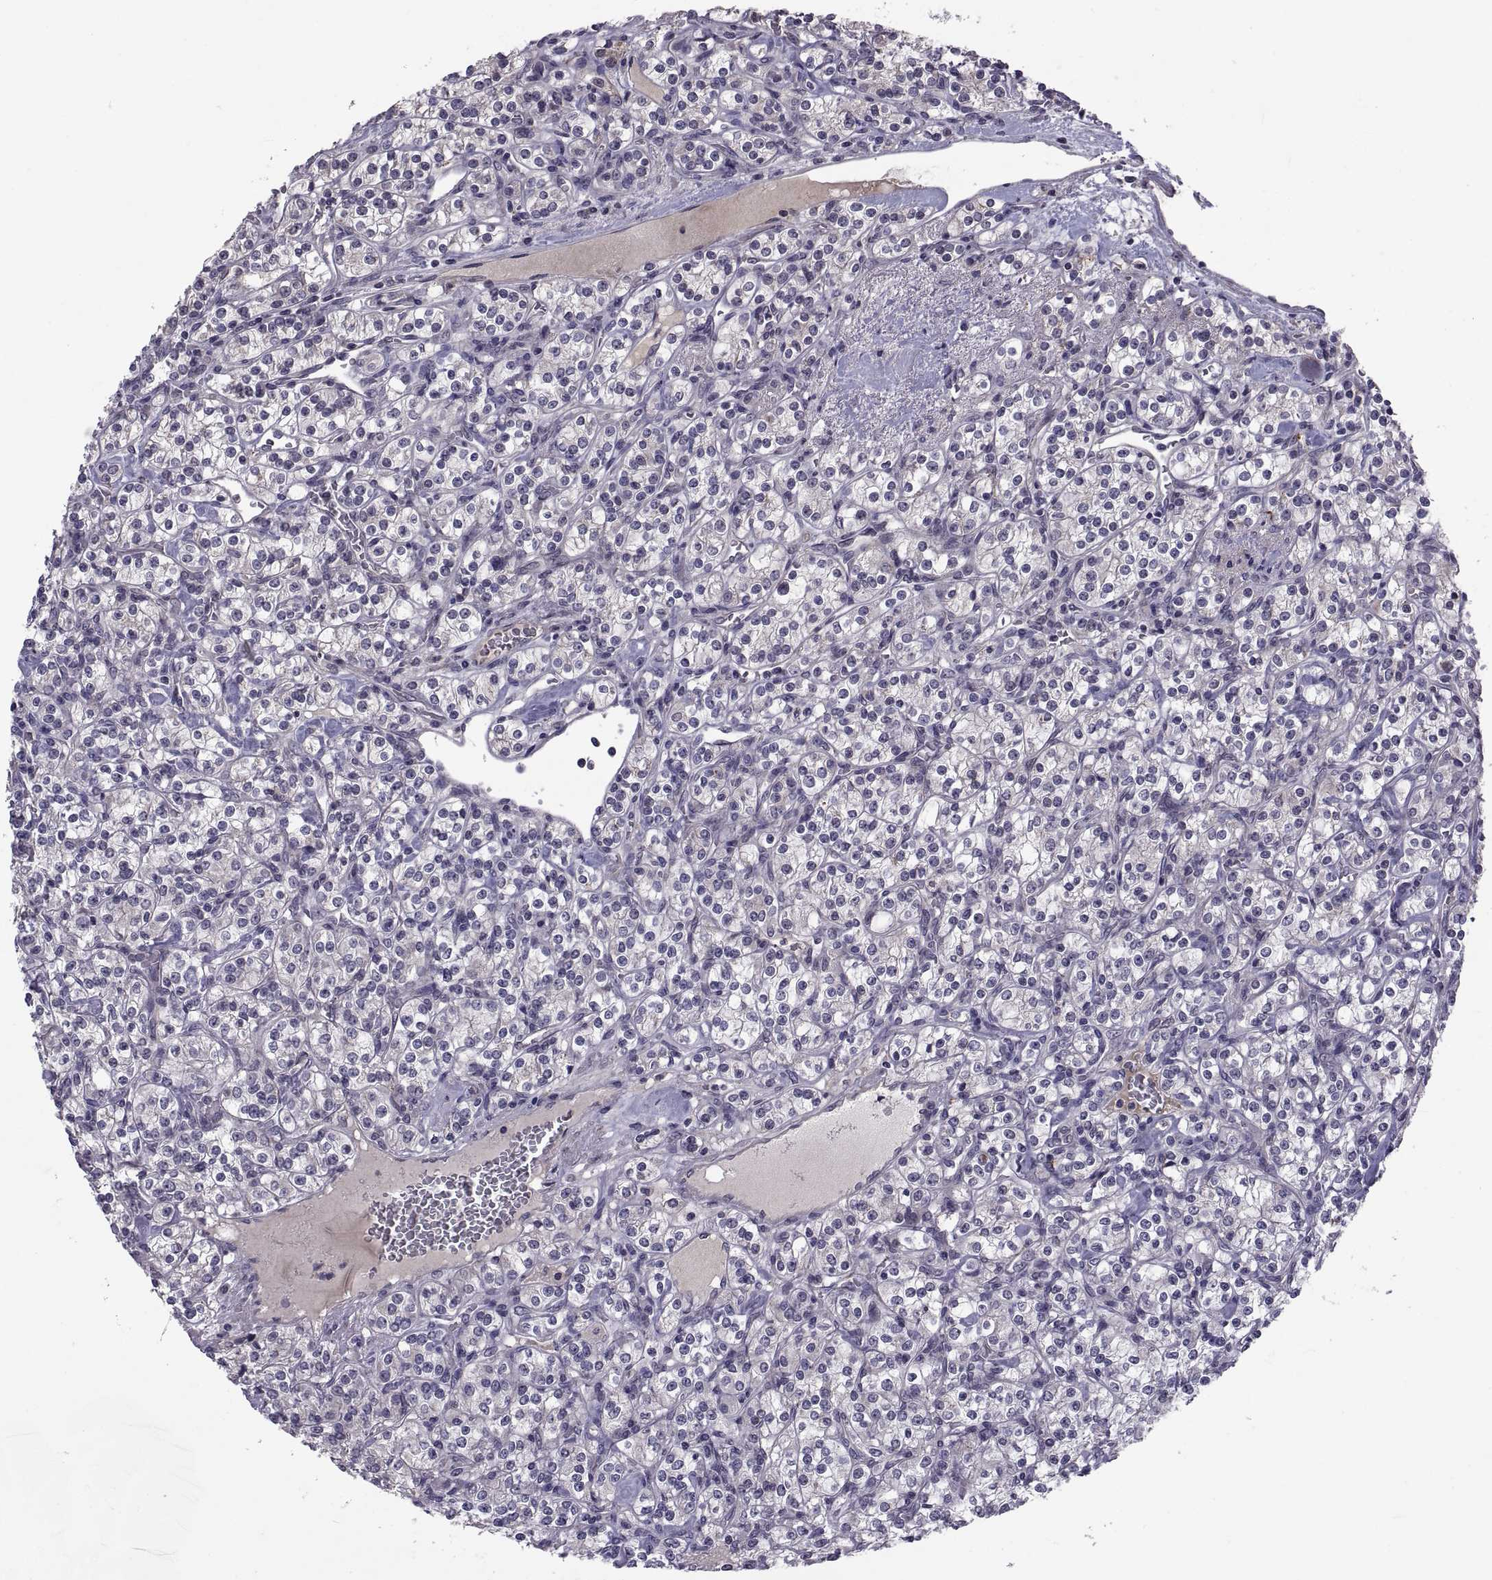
{"staining": {"intensity": "weak", "quantity": "<25%", "location": "cytoplasmic/membranous"}, "tissue": "renal cancer", "cell_type": "Tumor cells", "image_type": "cancer", "snomed": [{"axis": "morphology", "description": "Adenocarcinoma, NOS"}, {"axis": "topography", "description": "Kidney"}], "caption": "DAB (3,3'-diaminobenzidine) immunohistochemical staining of human renal cancer (adenocarcinoma) shows no significant expression in tumor cells. (DAB IHC visualized using brightfield microscopy, high magnification).", "gene": "NPTX2", "patient": {"sex": "male", "age": 77}}